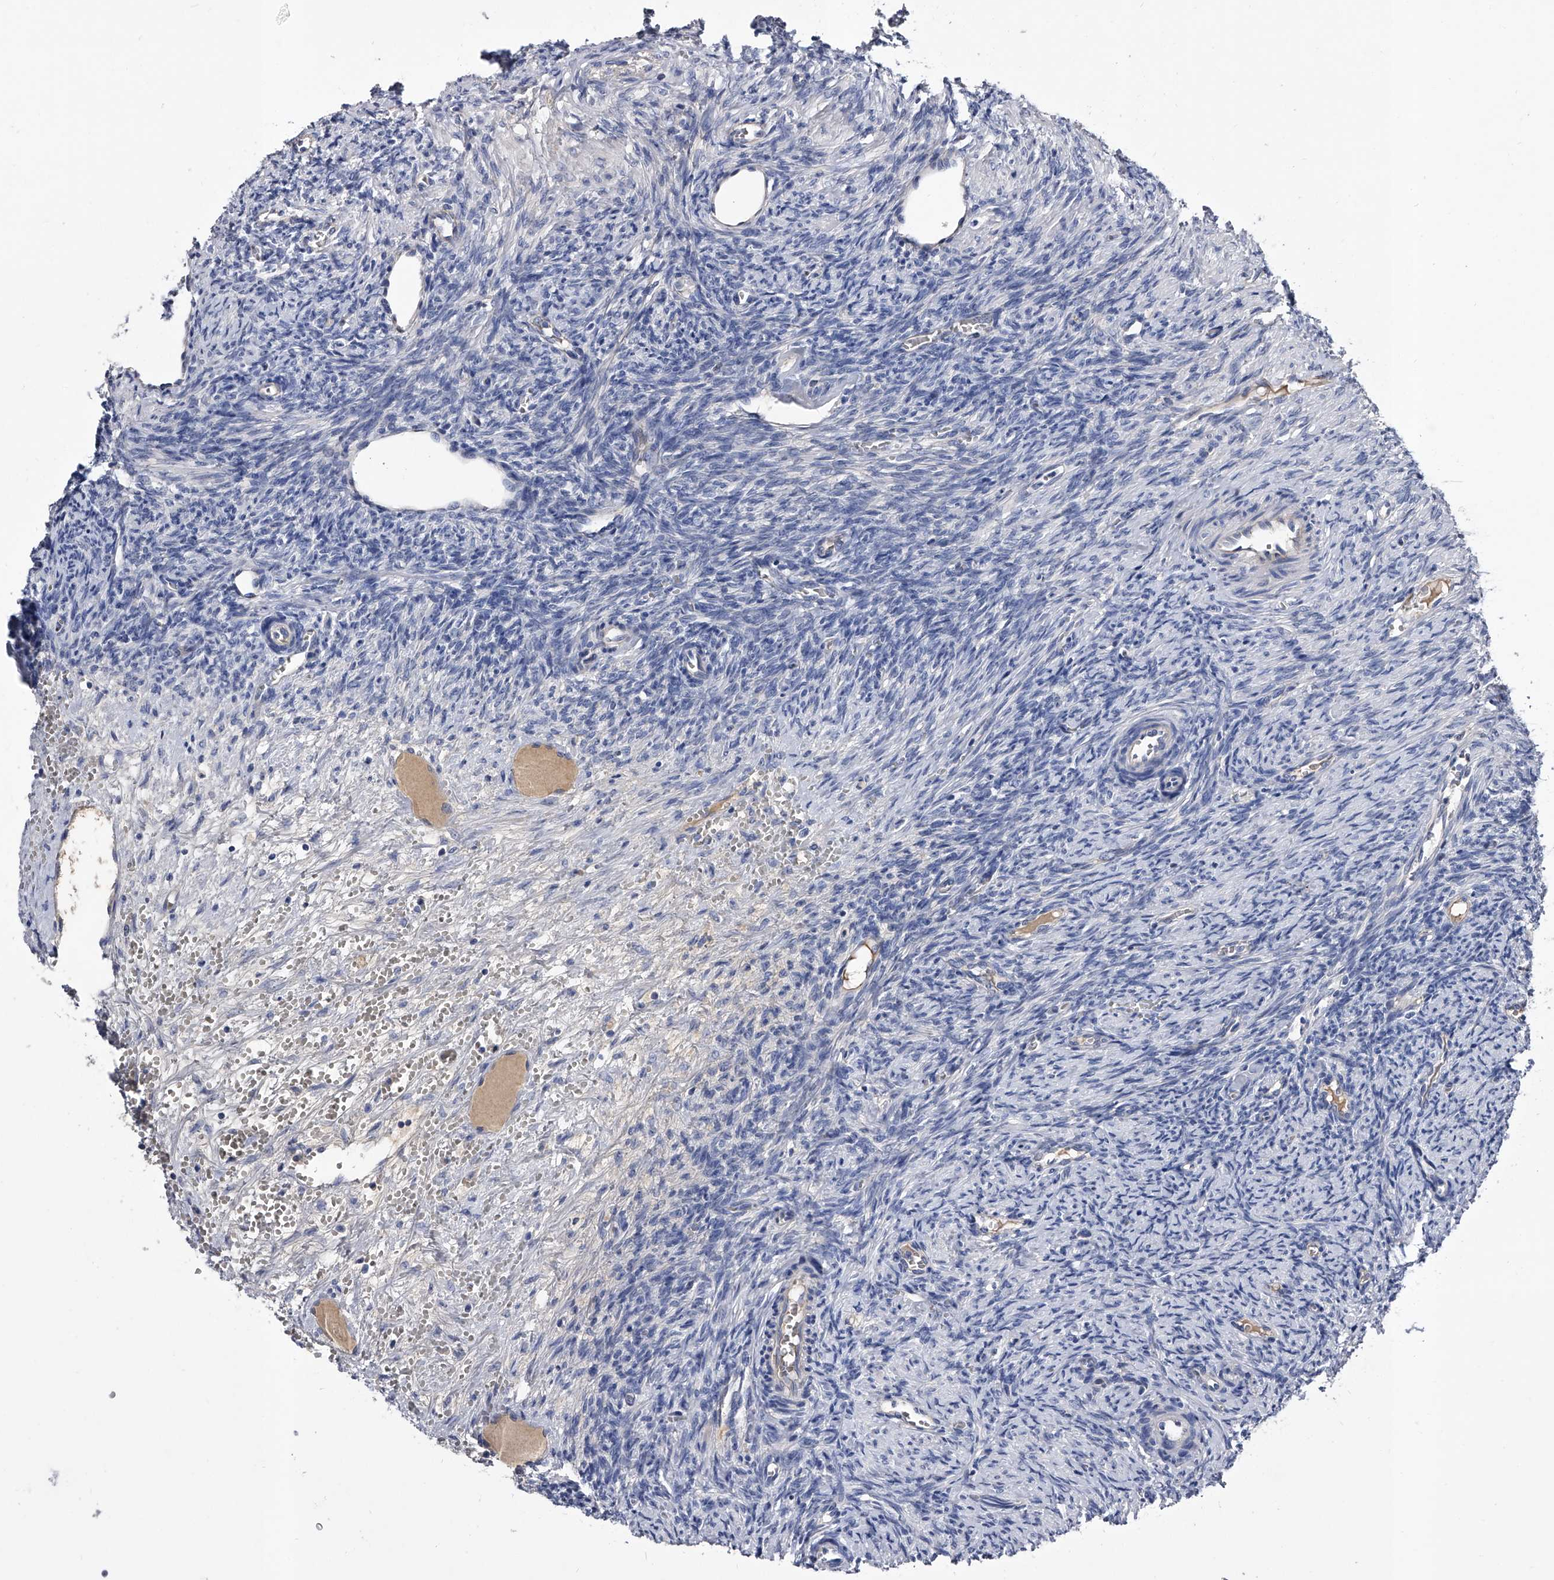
{"staining": {"intensity": "negative", "quantity": "none", "location": "none"}, "tissue": "ovary", "cell_type": "Follicle cells", "image_type": "normal", "snomed": [{"axis": "morphology", "description": "Normal tissue, NOS"}, {"axis": "topography", "description": "Ovary"}], "caption": "Protein analysis of unremarkable ovary shows no significant expression in follicle cells.", "gene": "EFCAB7", "patient": {"sex": "female", "age": 41}}